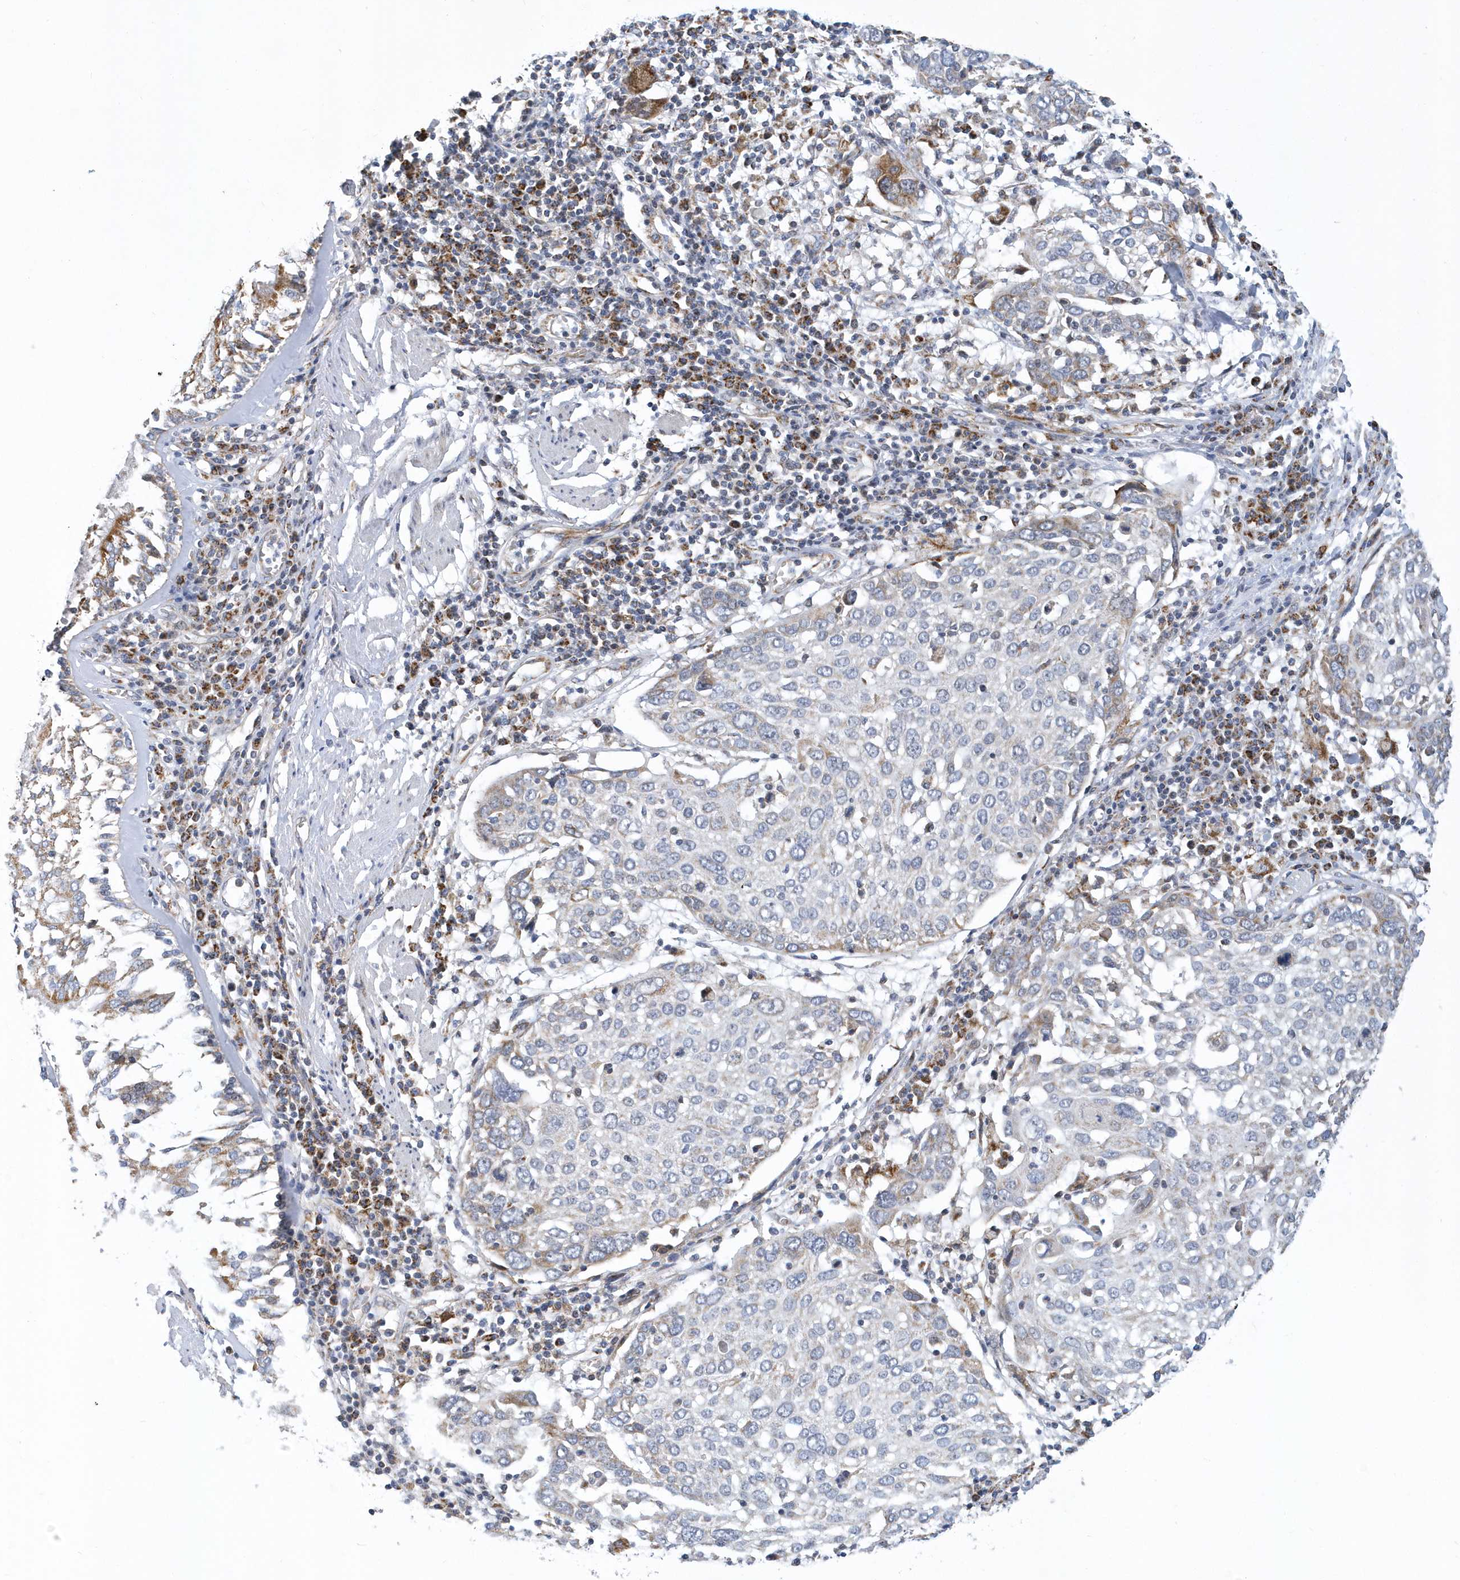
{"staining": {"intensity": "weak", "quantity": "<25%", "location": "cytoplasmic/membranous"}, "tissue": "lung cancer", "cell_type": "Tumor cells", "image_type": "cancer", "snomed": [{"axis": "morphology", "description": "Squamous cell carcinoma, NOS"}, {"axis": "topography", "description": "Lung"}], "caption": "Photomicrograph shows no significant protein expression in tumor cells of lung cancer.", "gene": "VWA5B2", "patient": {"sex": "male", "age": 65}}